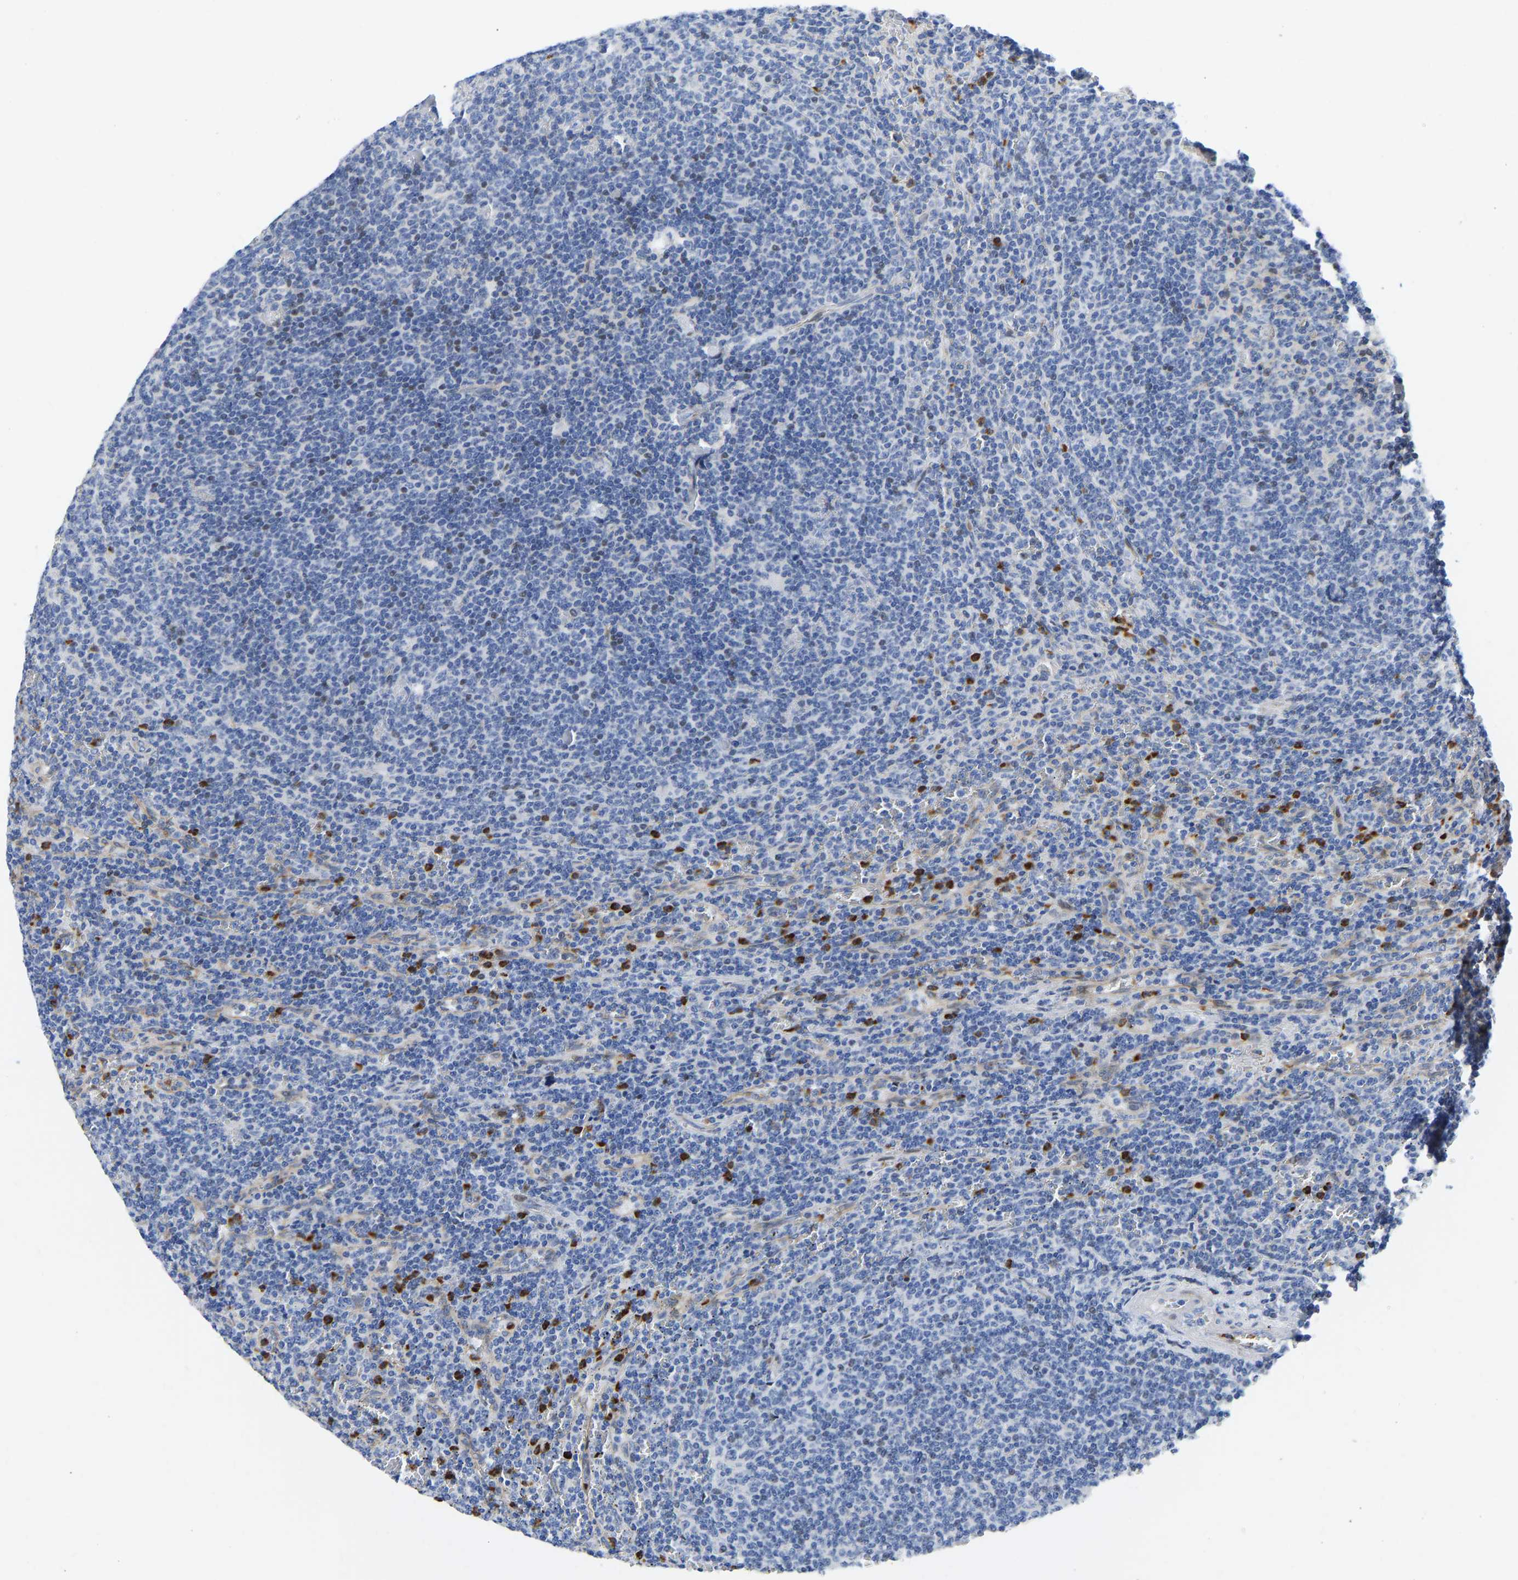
{"staining": {"intensity": "negative", "quantity": "none", "location": "none"}, "tissue": "lymphoma", "cell_type": "Tumor cells", "image_type": "cancer", "snomed": [{"axis": "morphology", "description": "Malignant lymphoma, non-Hodgkin's type, Low grade"}, {"axis": "topography", "description": "Spleen"}], "caption": "IHC histopathology image of neoplastic tissue: malignant lymphoma, non-Hodgkin's type (low-grade) stained with DAB (3,3'-diaminobenzidine) shows no significant protein positivity in tumor cells.", "gene": "HDAC5", "patient": {"sex": "female", "age": 50}}